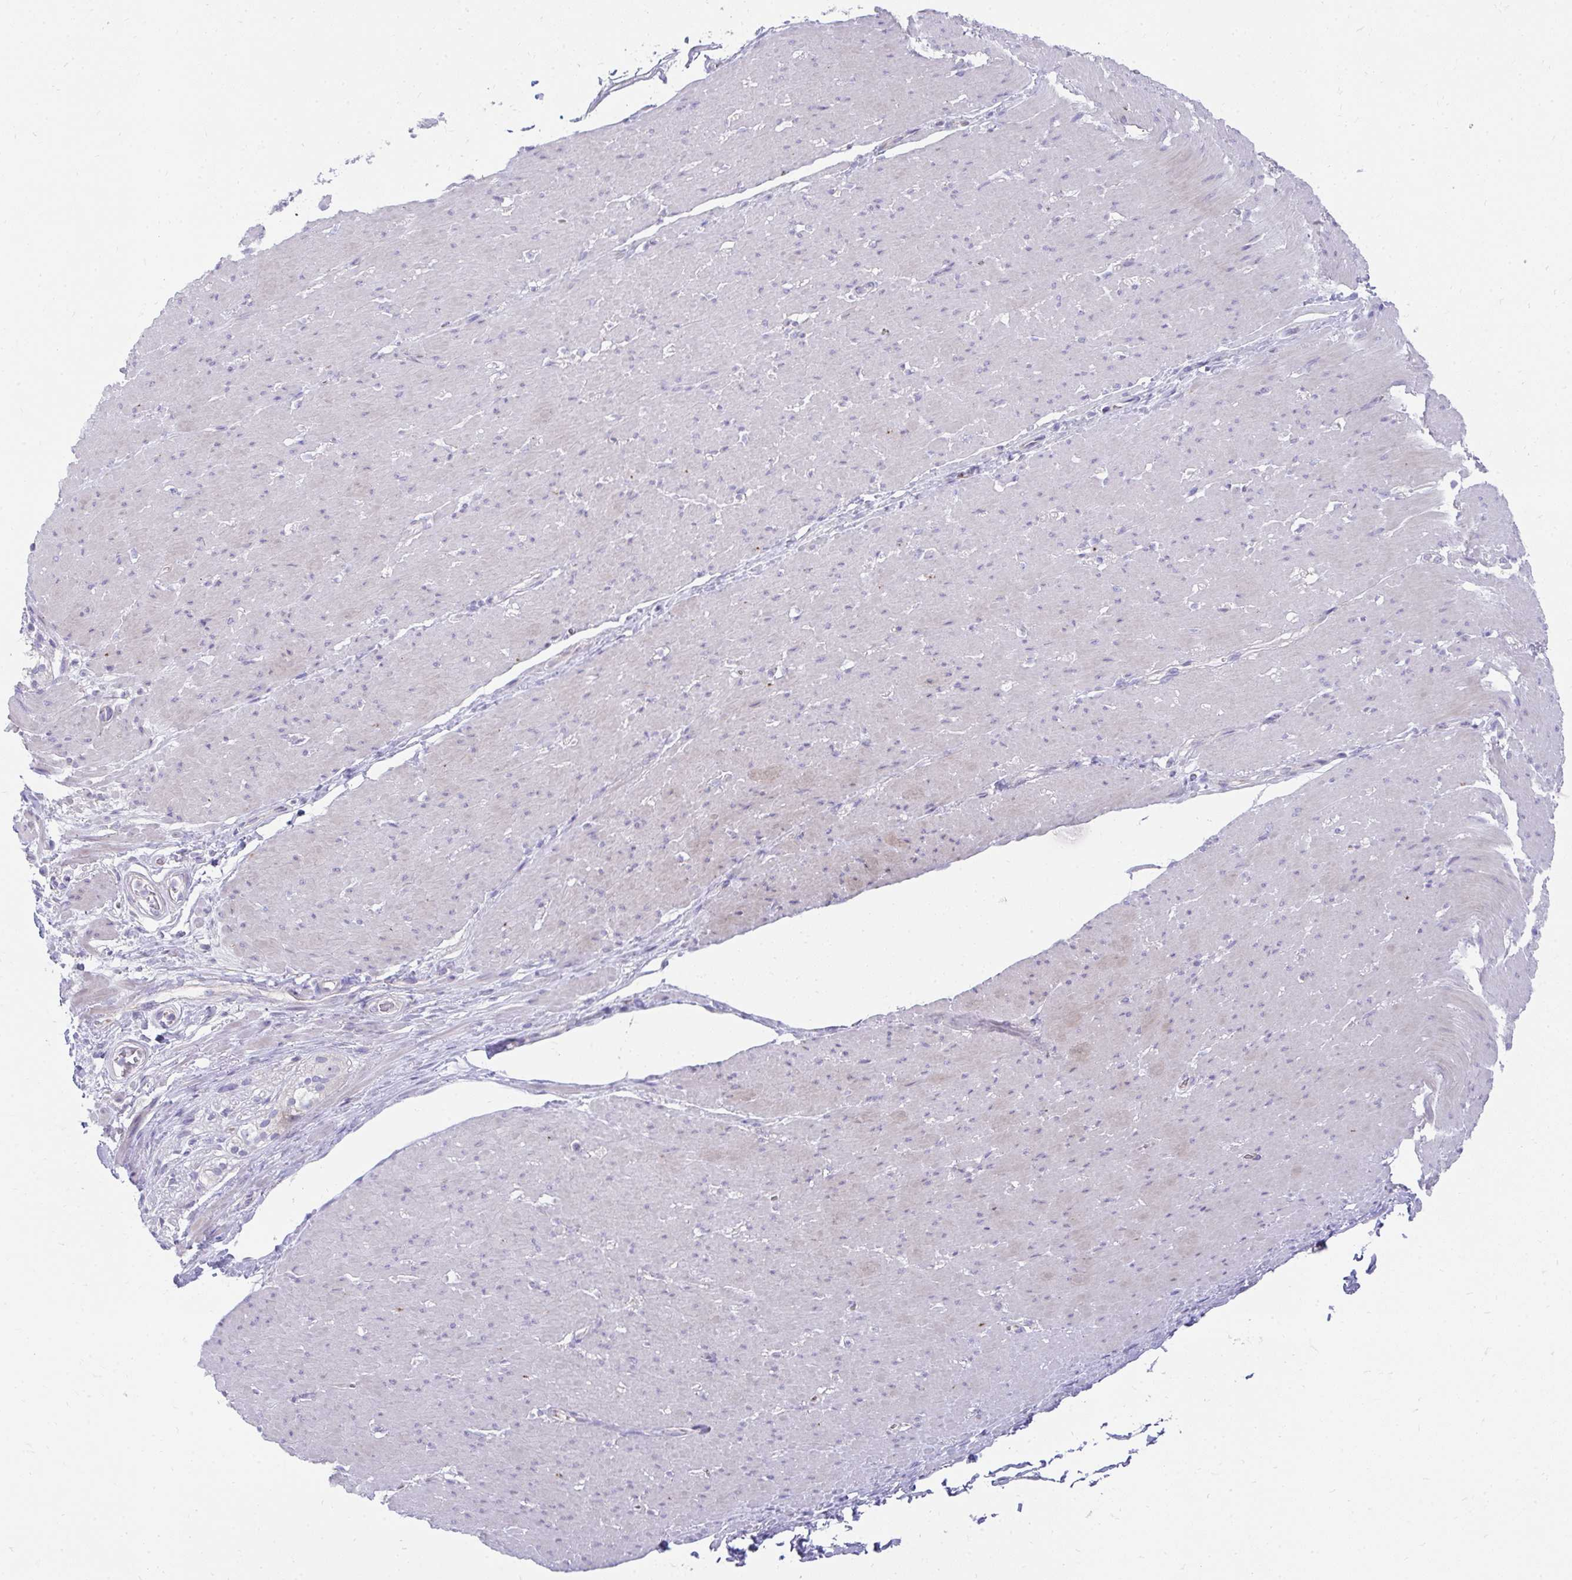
{"staining": {"intensity": "negative", "quantity": "none", "location": "none"}, "tissue": "smooth muscle", "cell_type": "Smooth muscle cells", "image_type": "normal", "snomed": [{"axis": "morphology", "description": "Normal tissue, NOS"}, {"axis": "topography", "description": "Smooth muscle"}, {"axis": "topography", "description": "Rectum"}], "caption": "Immunohistochemistry (IHC) micrograph of benign smooth muscle: smooth muscle stained with DAB (3,3'-diaminobenzidine) reveals no significant protein expression in smooth muscle cells. Brightfield microscopy of immunohistochemistry (IHC) stained with DAB (brown) and hematoxylin (blue), captured at high magnification.", "gene": "PRRG3", "patient": {"sex": "male", "age": 53}}